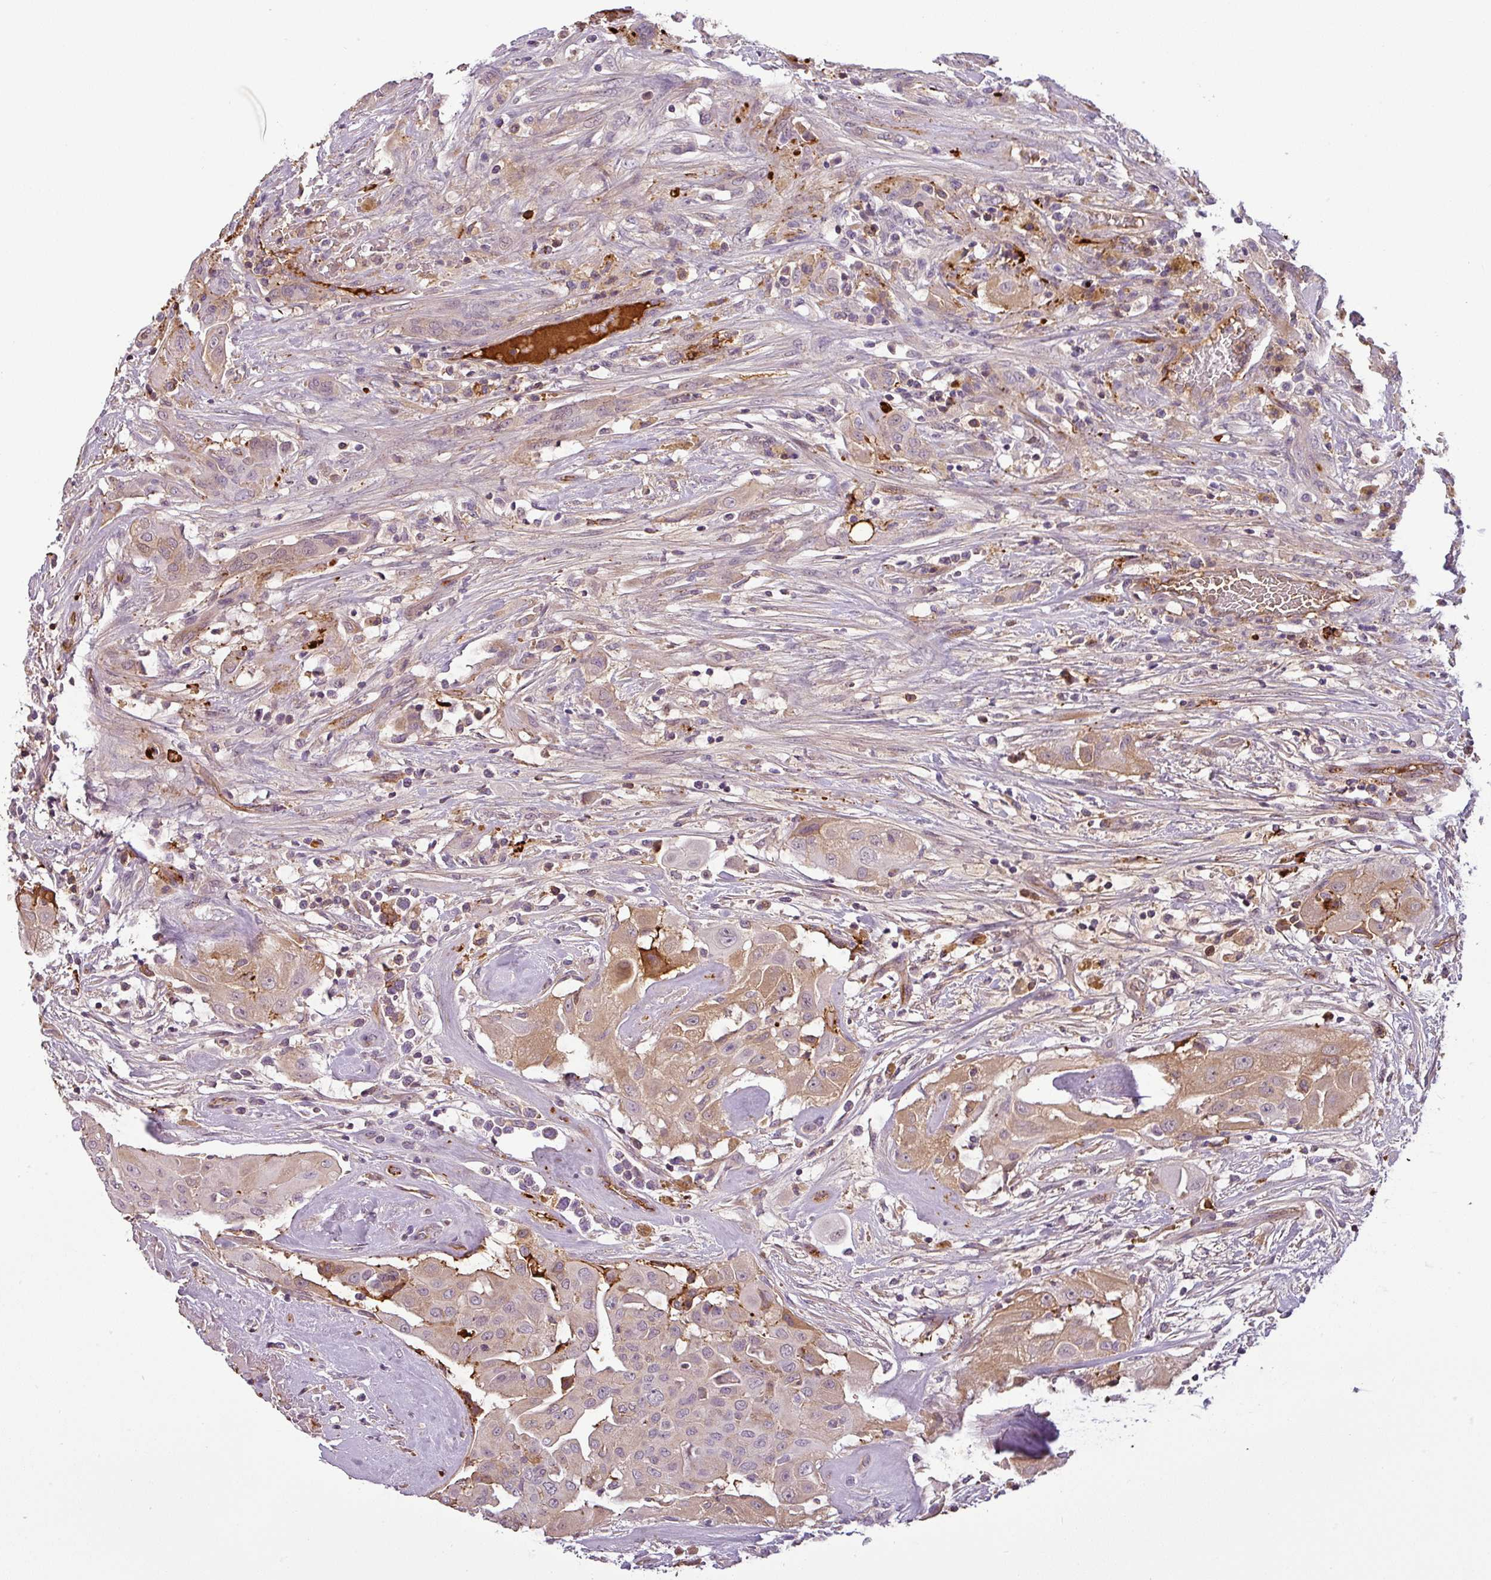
{"staining": {"intensity": "moderate", "quantity": "25%-75%", "location": "cytoplasmic/membranous"}, "tissue": "thyroid cancer", "cell_type": "Tumor cells", "image_type": "cancer", "snomed": [{"axis": "morphology", "description": "Papillary adenocarcinoma, NOS"}, {"axis": "topography", "description": "Thyroid gland"}], "caption": "Immunohistochemical staining of human thyroid cancer (papillary adenocarcinoma) exhibits medium levels of moderate cytoplasmic/membranous positivity in approximately 25%-75% of tumor cells.", "gene": "APOC1", "patient": {"sex": "female", "age": 59}}